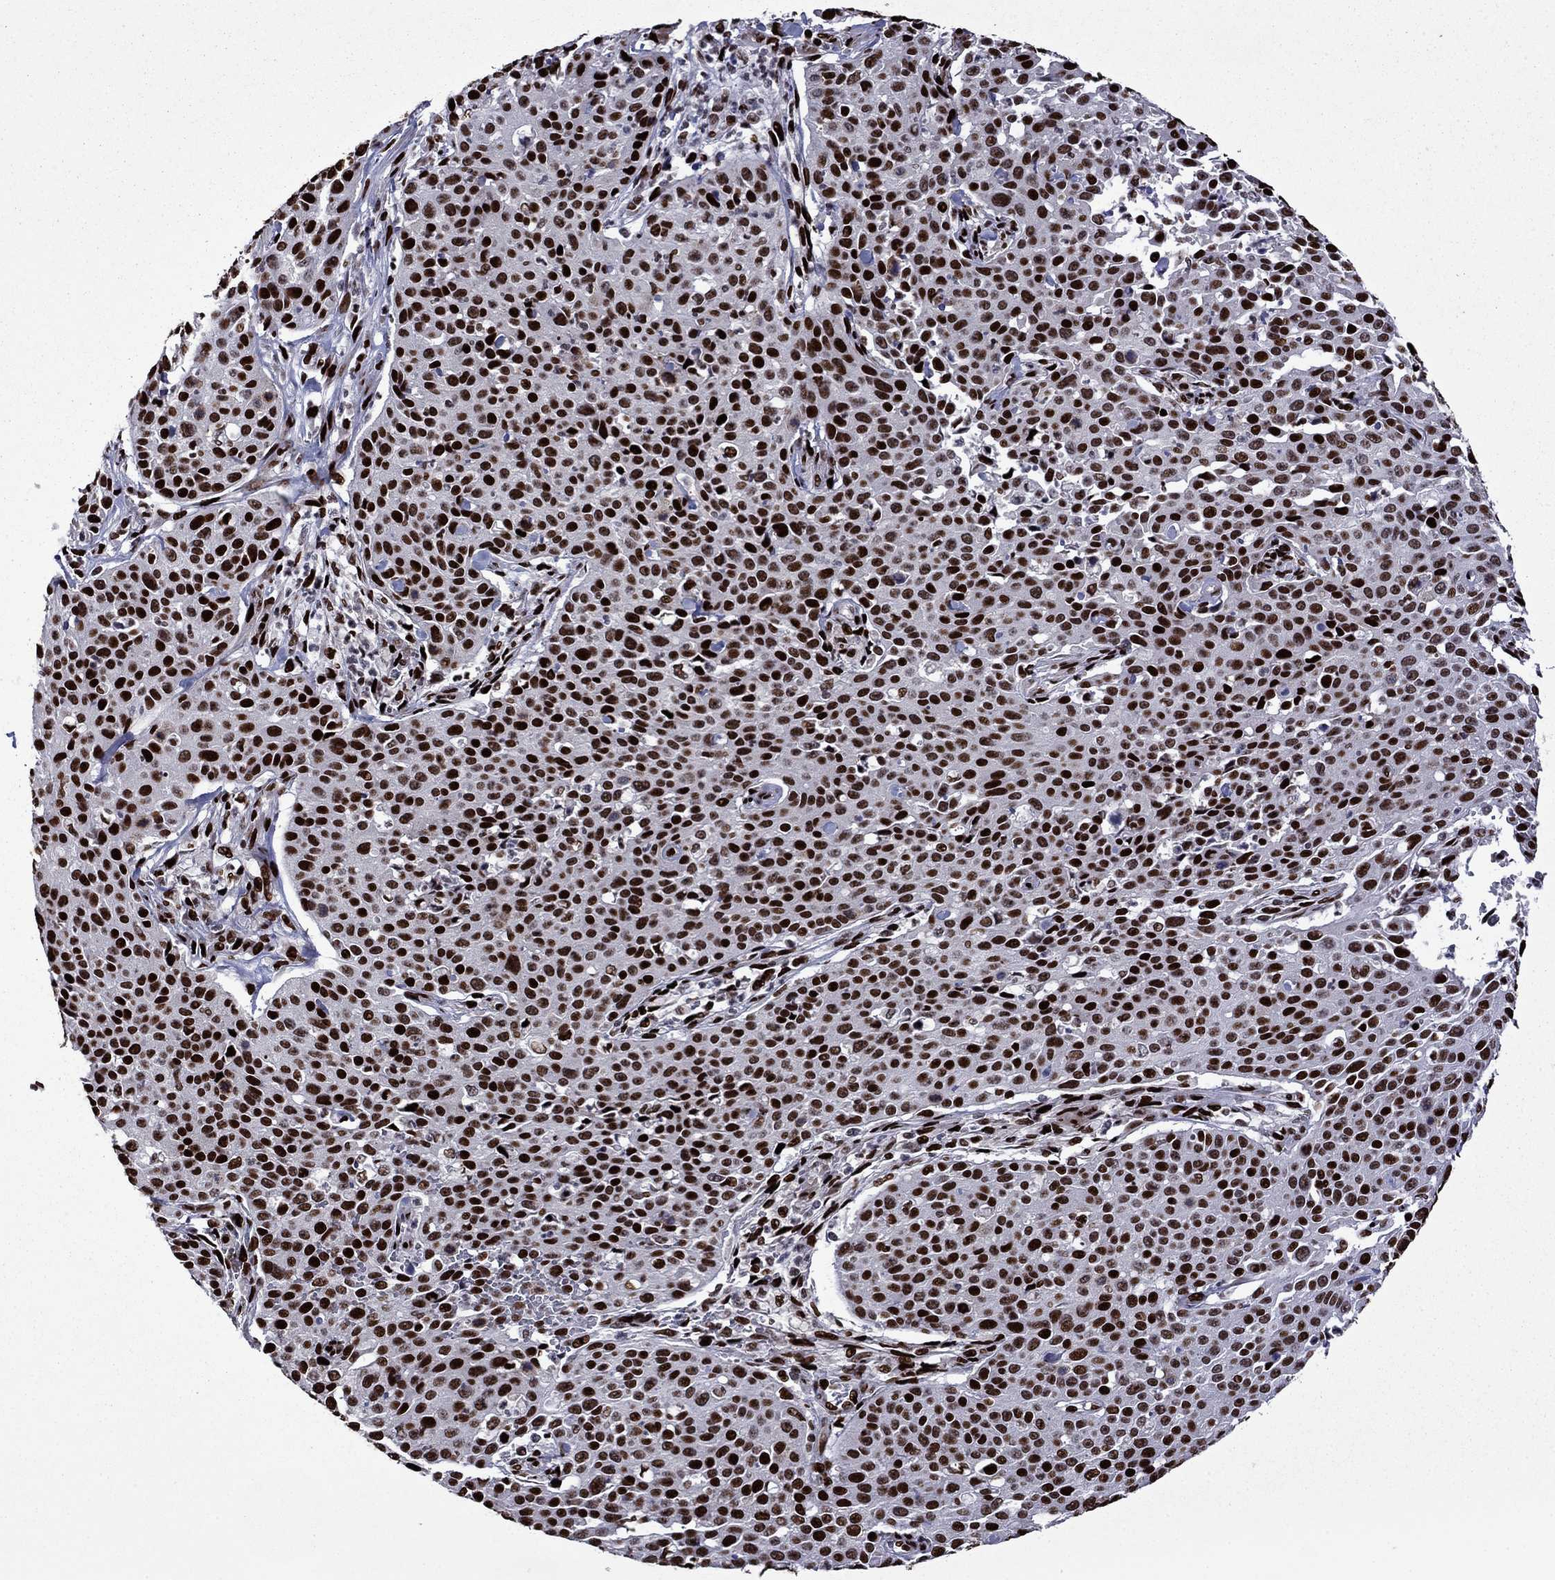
{"staining": {"intensity": "strong", "quantity": ">75%", "location": "nuclear"}, "tissue": "cervical cancer", "cell_type": "Tumor cells", "image_type": "cancer", "snomed": [{"axis": "morphology", "description": "Squamous cell carcinoma, NOS"}, {"axis": "topography", "description": "Cervix"}], "caption": "This image reveals immunohistochemistry staining of squamous cell carcinoma (cervical), with high strong nuclear positivity in about >75% of tumor cells.", "gene": "LIMK1", "patient": {"sex": "female", "age": 26}}